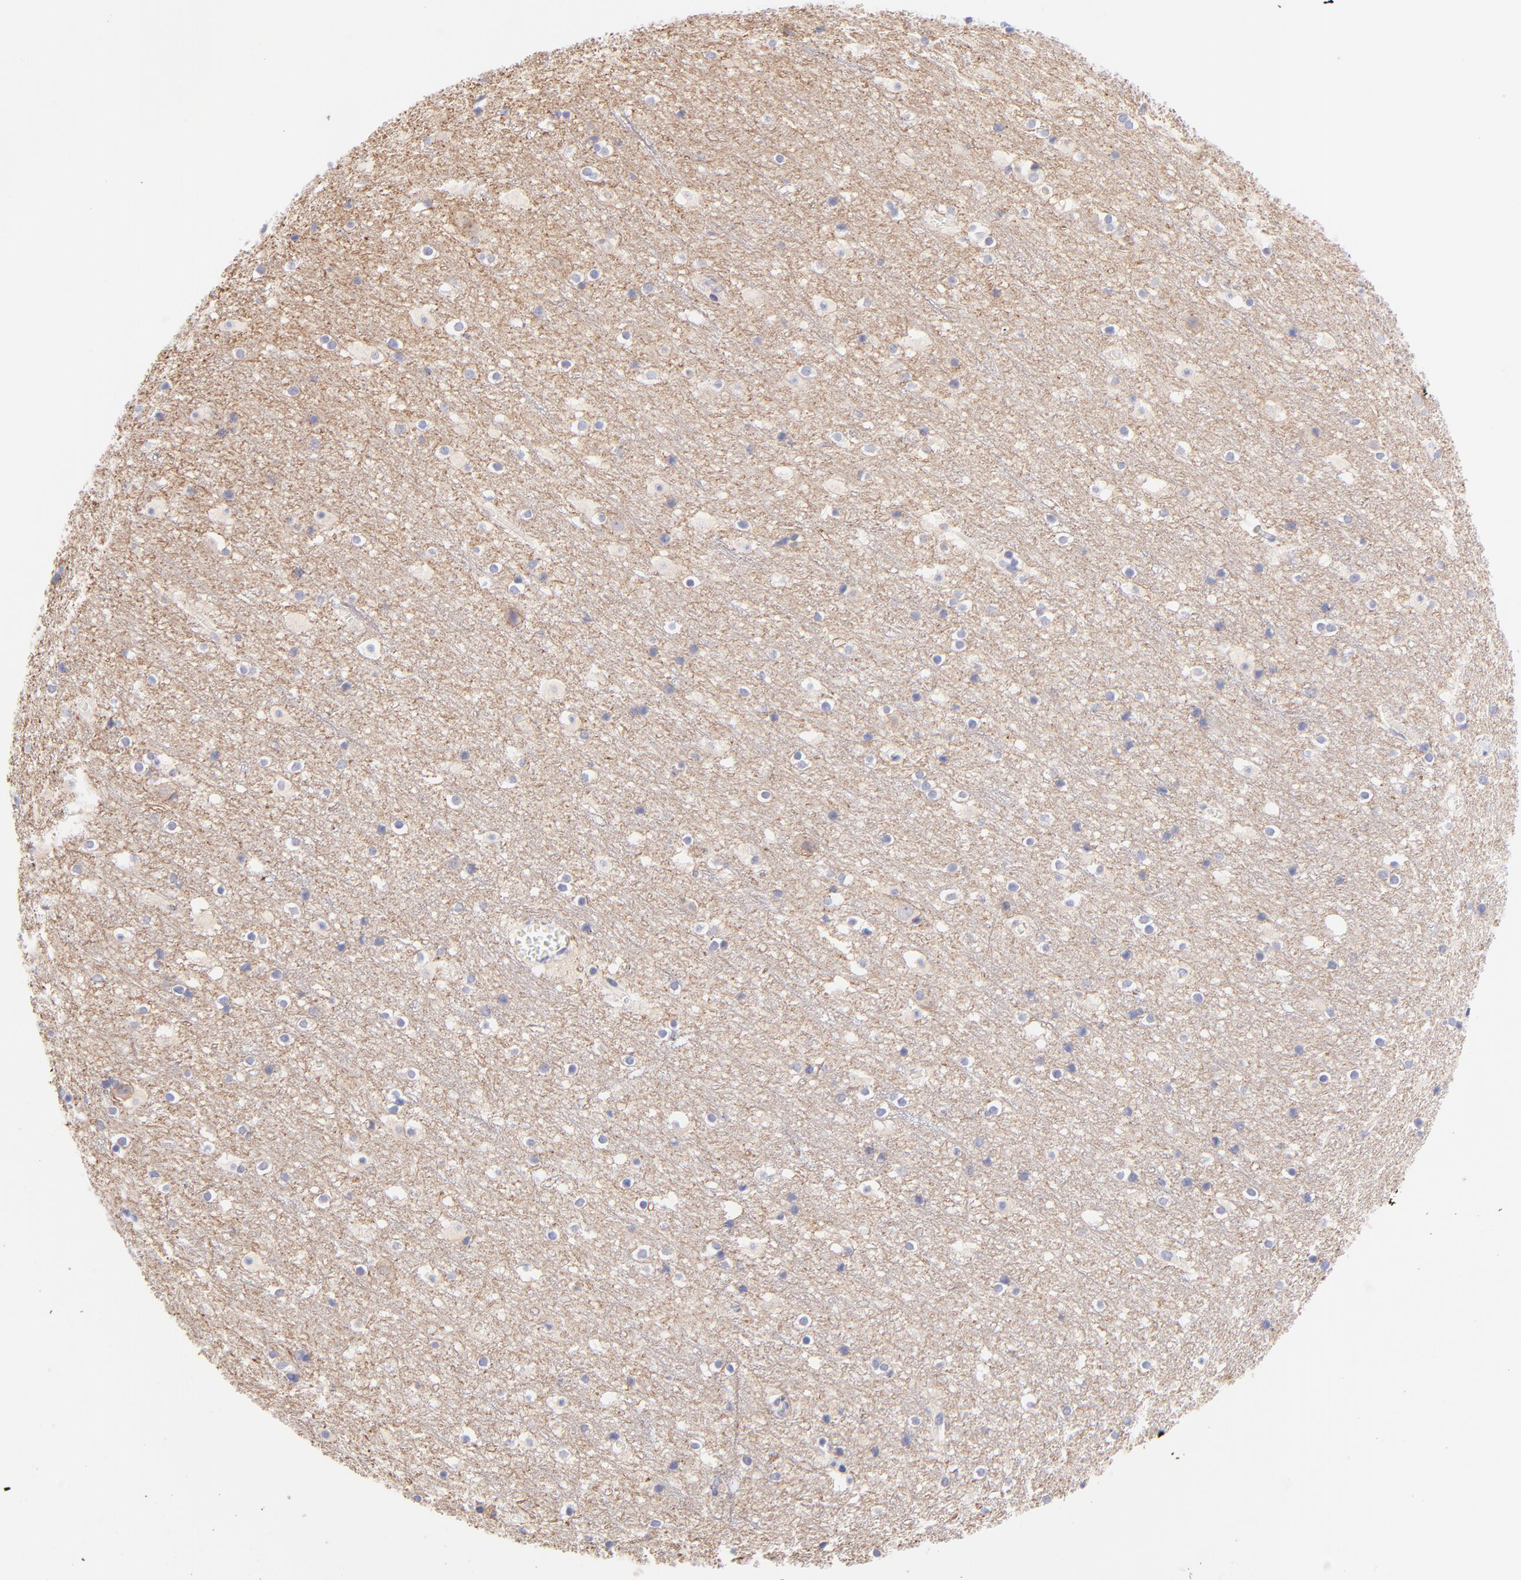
{"staining": {"intensity": "negative", "quantity": "none", "location": "none"}, "tissue": "cerebral cortex", "cell_type": "Endothelial cells", "image_type": "normal", "snomed": [{"axis": "morphology", "description": "Normal tissue, NOS"}, {"axis": "topography", "description": "Cerebral cortex"}], "caption": "A high-resolution histopathology image shows immunohistochemistry (IHC) staining of benign cerebral cortex, which displays no significant staining in endothelial cells.", "gene": "PBDC1", "patient": {"sex": "male", "age": 45}}